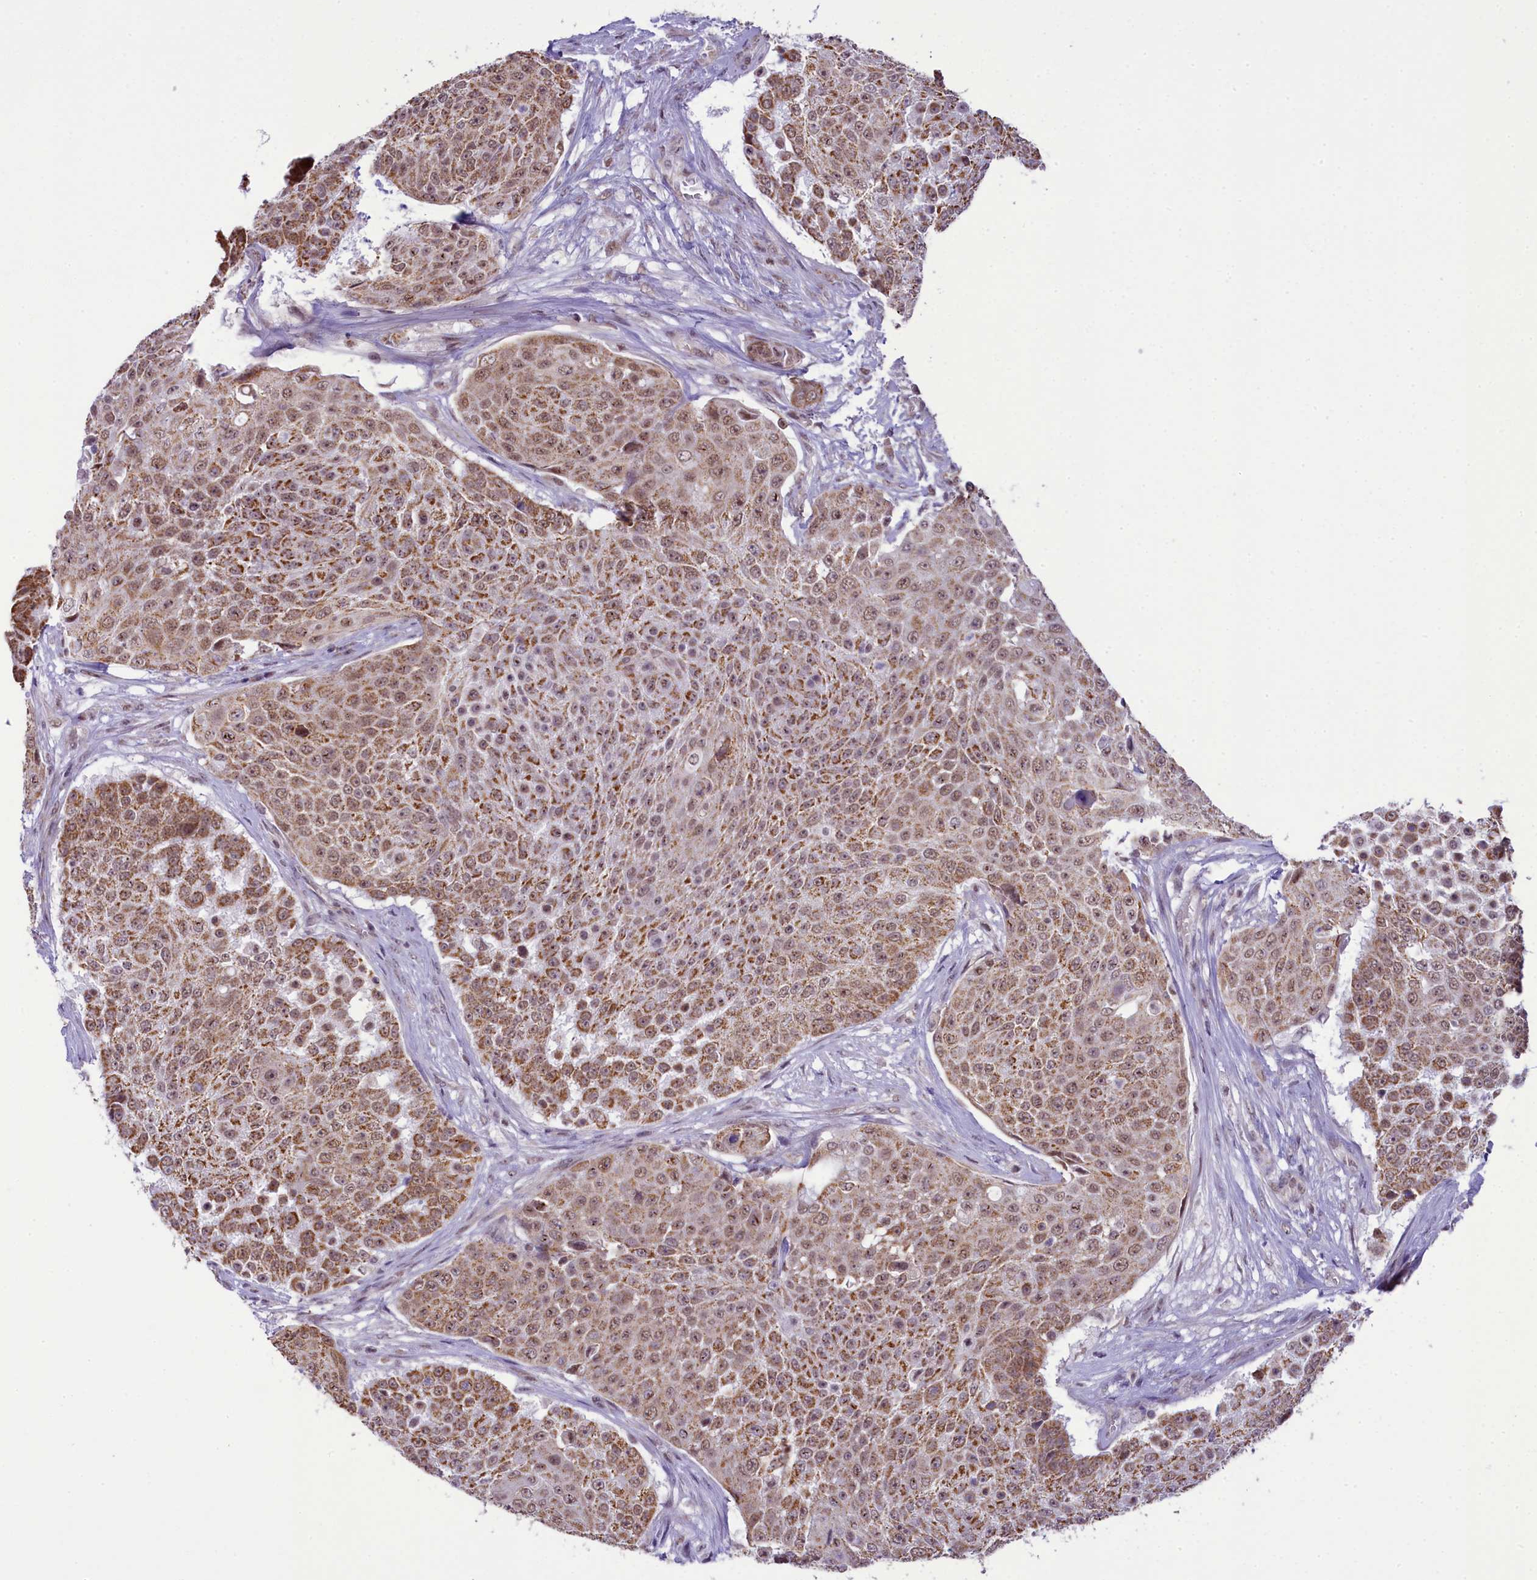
{"staining": {"intensity": "moderate", "quantity": ">75%", "location": "cytoplasmic/membranous,nuclear"}, "tissue": "urothelial cancer", "cell_type": "Tumor cells", "image_type": "cancer", "snomed": [{"axis": "morphology", "description": "Urothelial carcinoma, High grade"}, {"axis": "topography", "description": "Urinary bladder"}], "caption": "A micrograph of human urothelial cancer stained for a protein exhibits moderate cytoplasmic/membranous and nuclear brown staining in tumor cells.", "gene": "PAF1", "patient": {"sex": "female", "age": 63}}